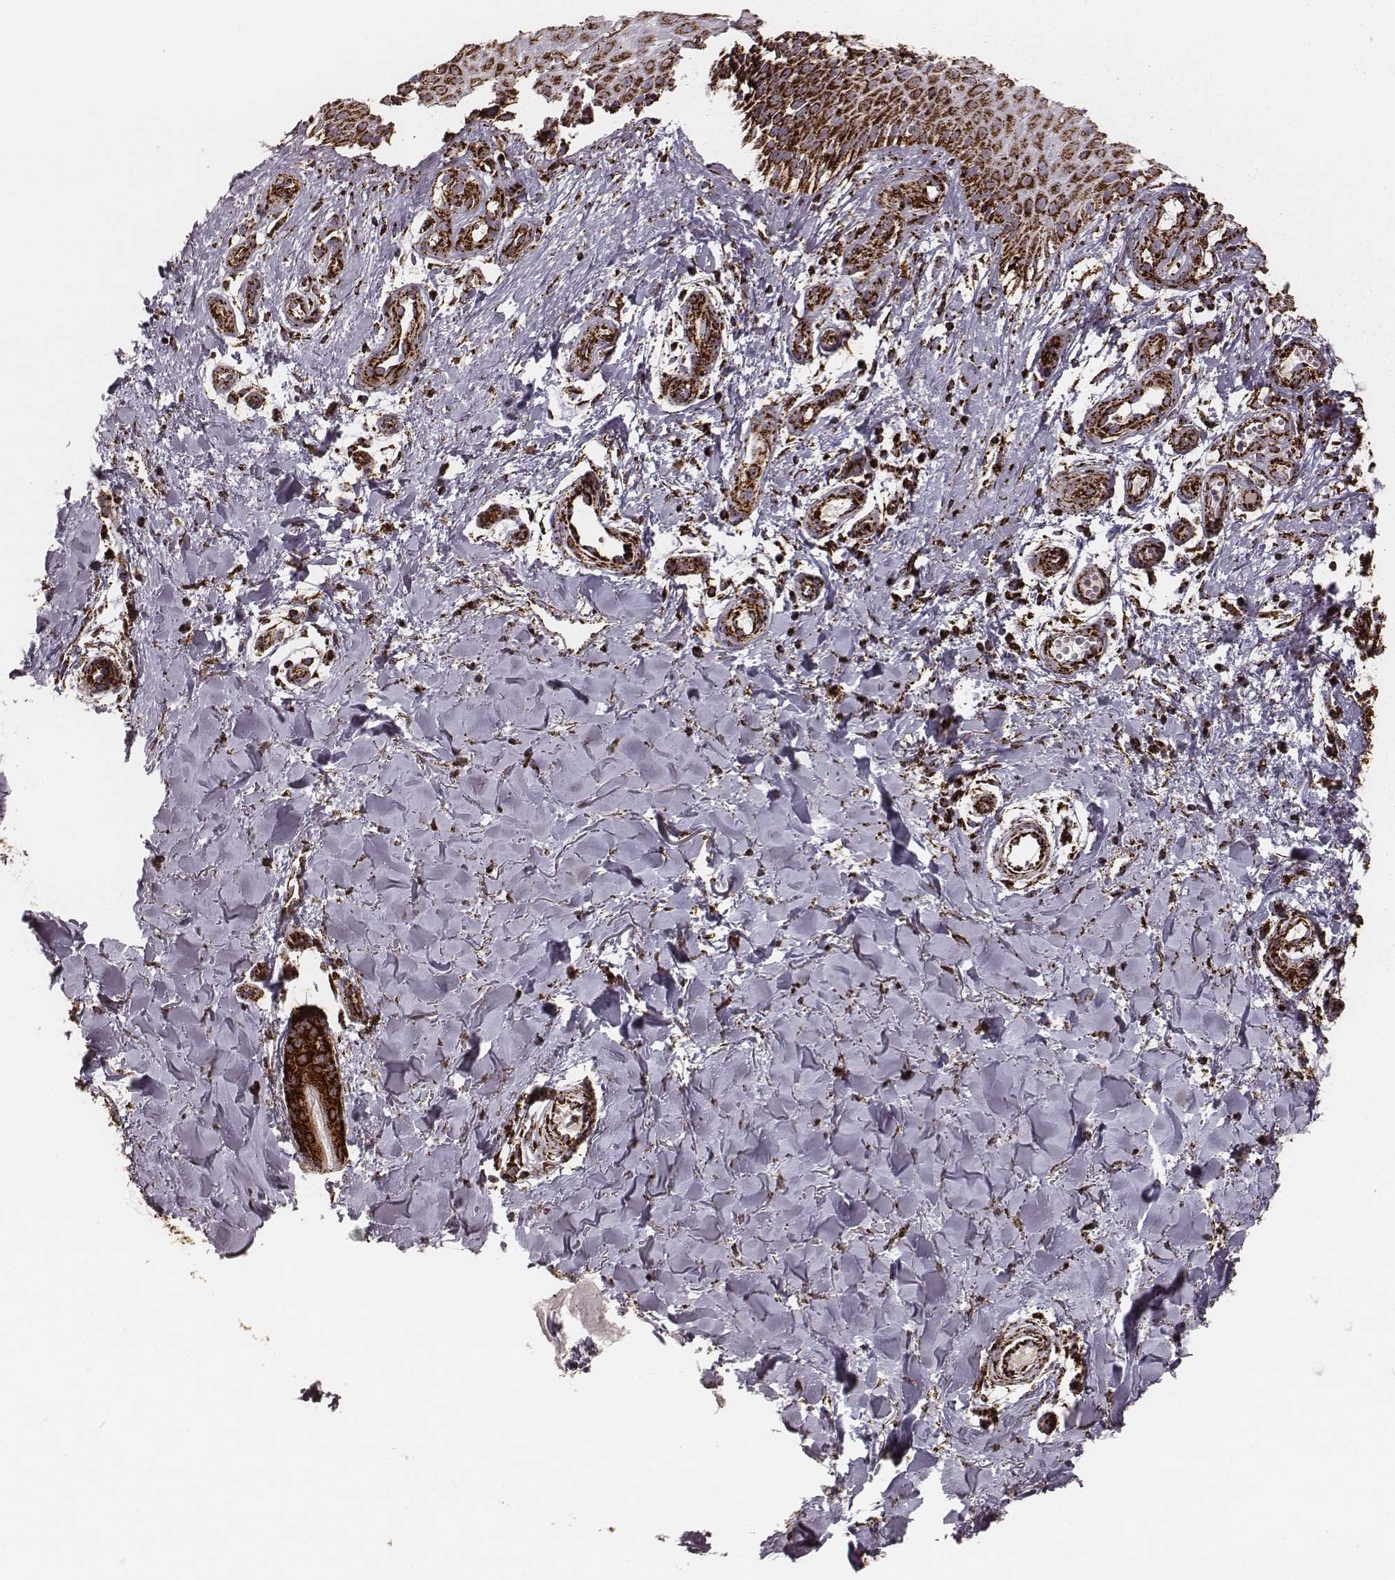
{"staining": {"intensity": "strong", "quantity": ">75%", "location": "cytoplasmic/membranous"}, "tissue": "melanoma", "cell_type": "Tumor cells", "image_type": "cancer", "snomed": [{"axis": "morphology", "description": "Malignant melanoma, NOS"}, {"axis": "topography", "description": "Skin"}], "caption": "An immunohistochemistry image of tumor tissue is shown. Protein staining in brown highlights strong cytoplasmic/membranous positivity in melanoma within tumor cells.", "gene": "TUFM", "patient": {"sex": "female", "age": 53}}